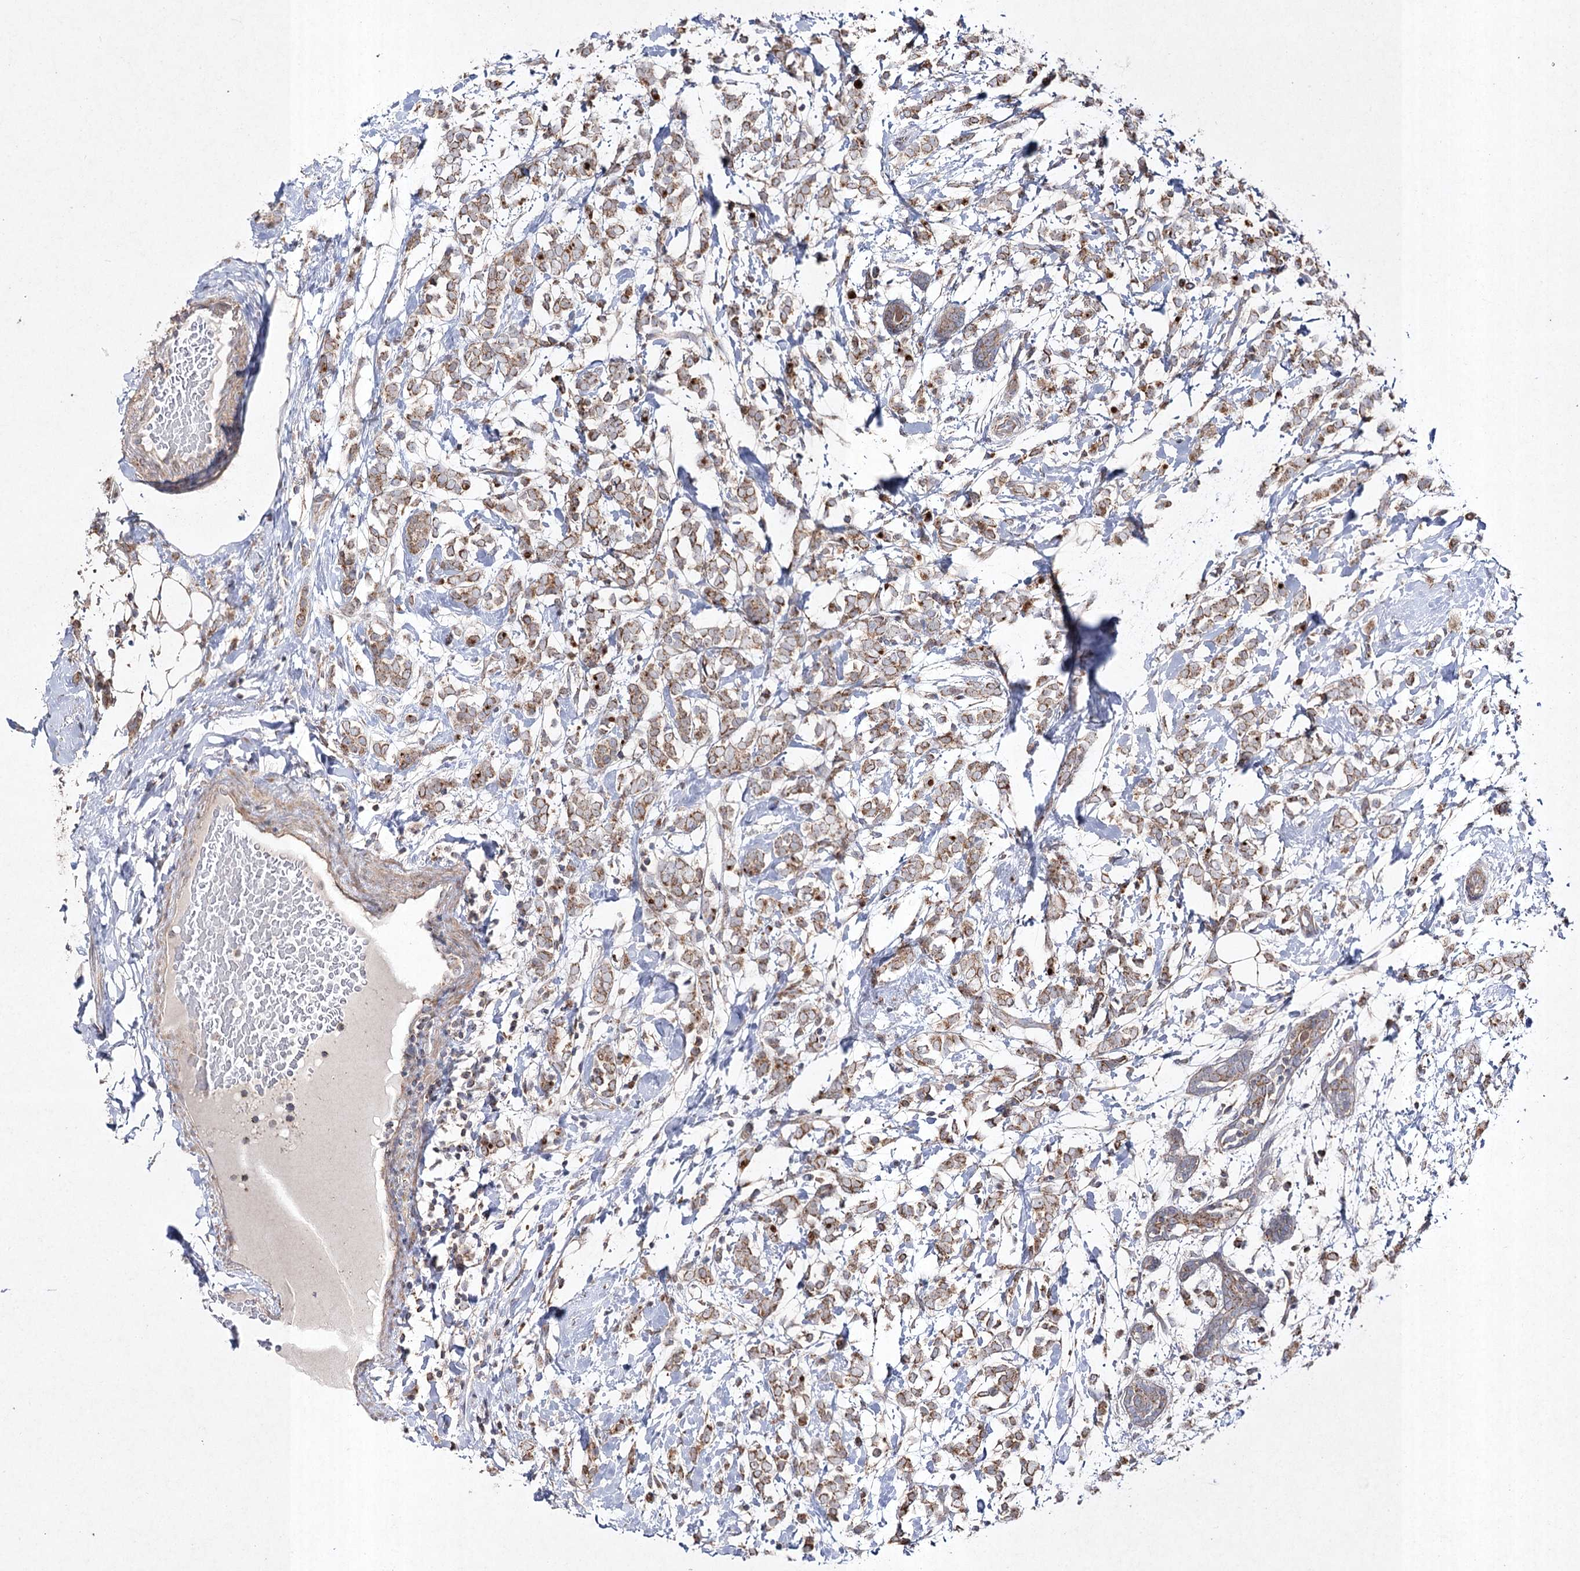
{"staining": {"intensity": "moderate", "quantity": ">75%", "location": "cytoplasmic/membranous"}, "tissue": "breast cancer", "cell_type": "Tumor cells", "image_type": "cancer", "snomed": [{"axis": "morphology", "description": "Normal tissue, NOS"}, {"axis": "morphology", "description": "Lobular carcinoma"}, {"axis": "topography", "description": "Breast"}], "caption": "Protein positivity by IHC reveals moderate cytoplasmic/membranous positivity in about >75% of tumor cells in breast cancer.", "gene": "FANCL", "patient": {"sex": "female", "age": 47}}